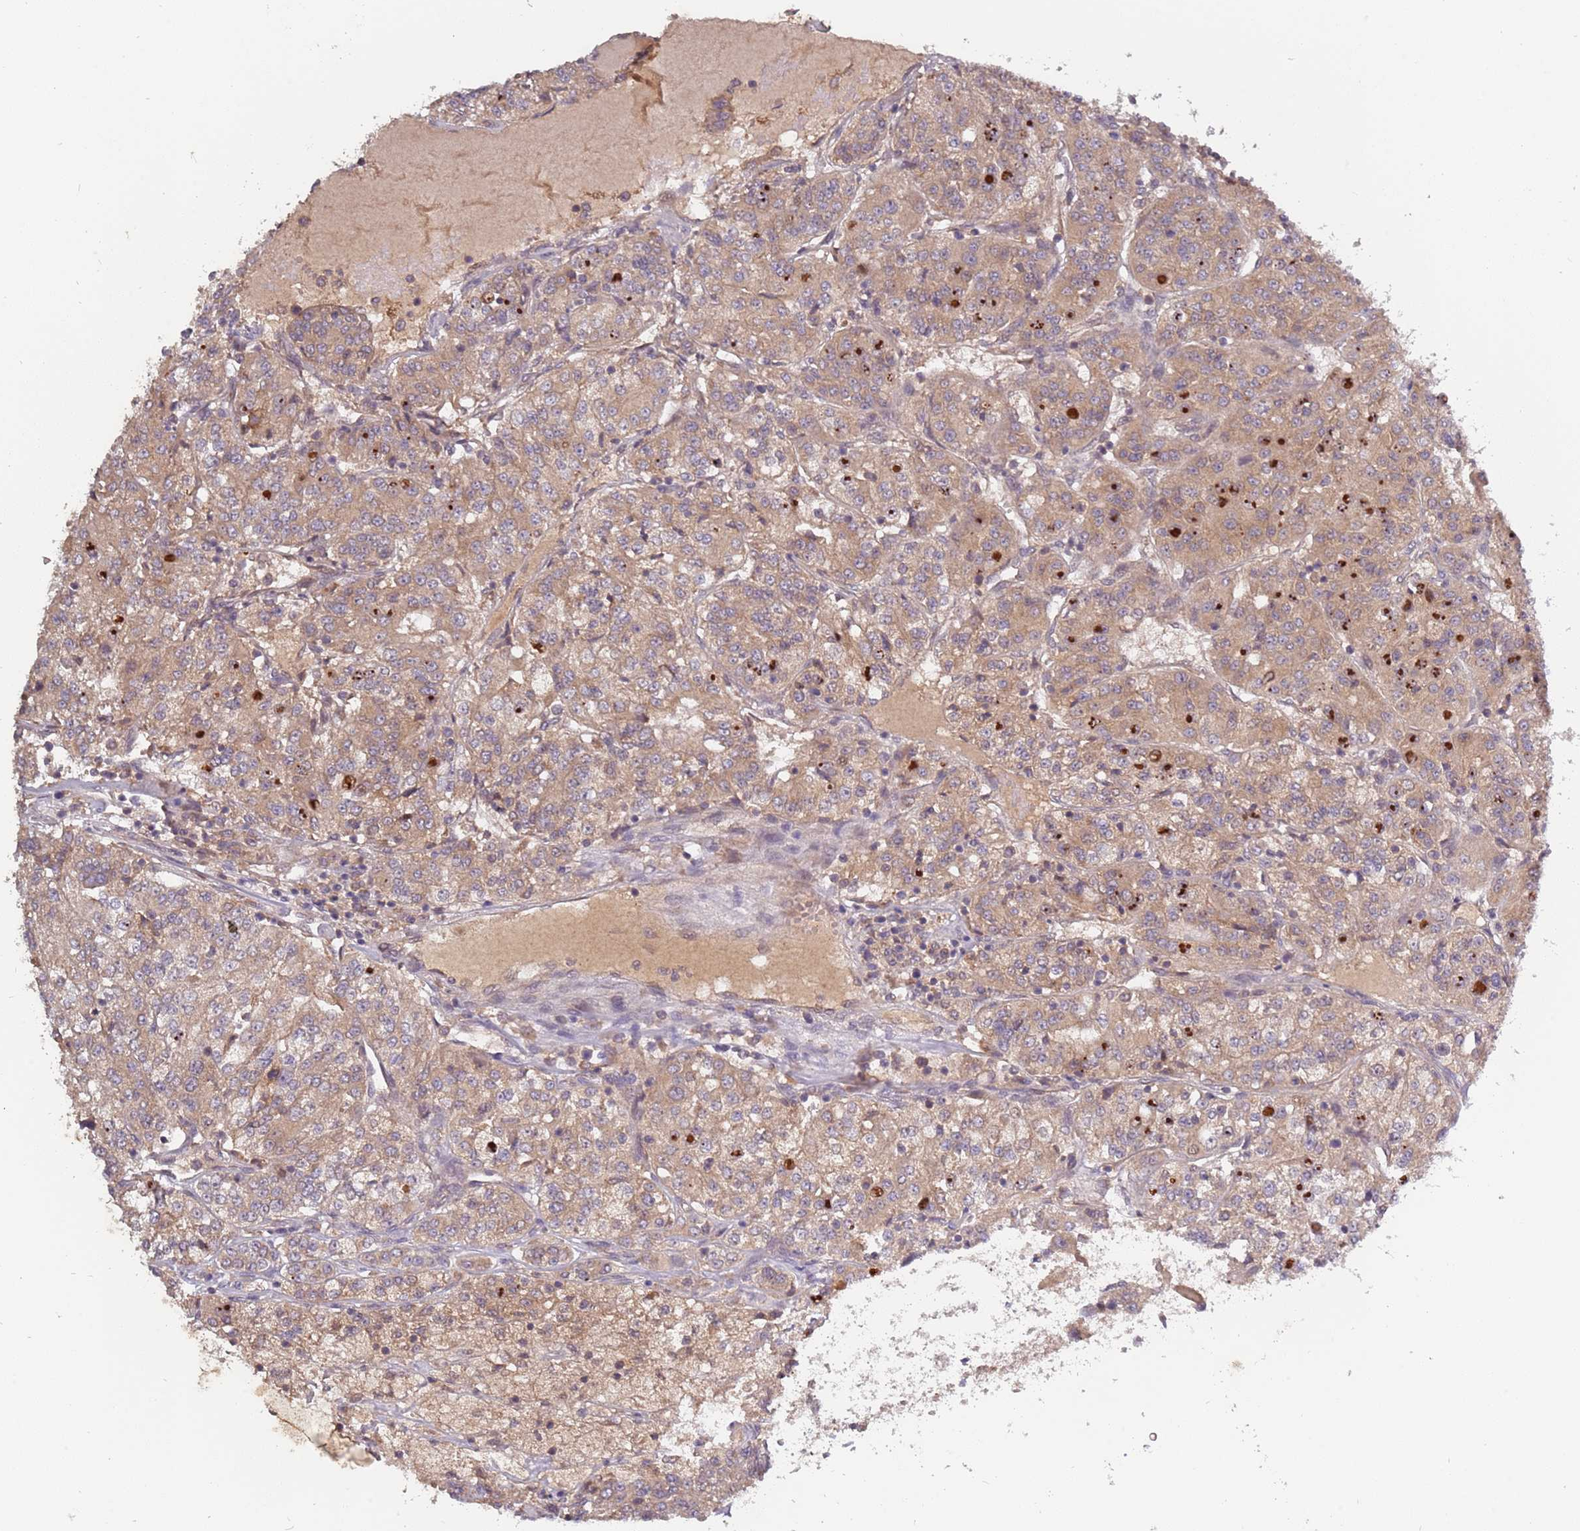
{"staining": {"intensity": "moderate", "quantity": ">75%", "location": "cytoplasmic/membranous"}, "tissue": "renal cancer", "cell_type": "Tumor cells", "image_type": "cancer", "snomed": [{"axis": "morphology", "description": "Adenocarcinoma, NOS"}, {"axis": "topography", "description": "Kidney"}], "caption": "Approximately >75% of tumor cells in renal cancer (adenocarcinoma) exhibit moderate cytoplasmic/membranous protein expression as visualized by brown immunohistochemical staining.", "gene": "USP32", "patient": {"sex": "female", "age": 63}}